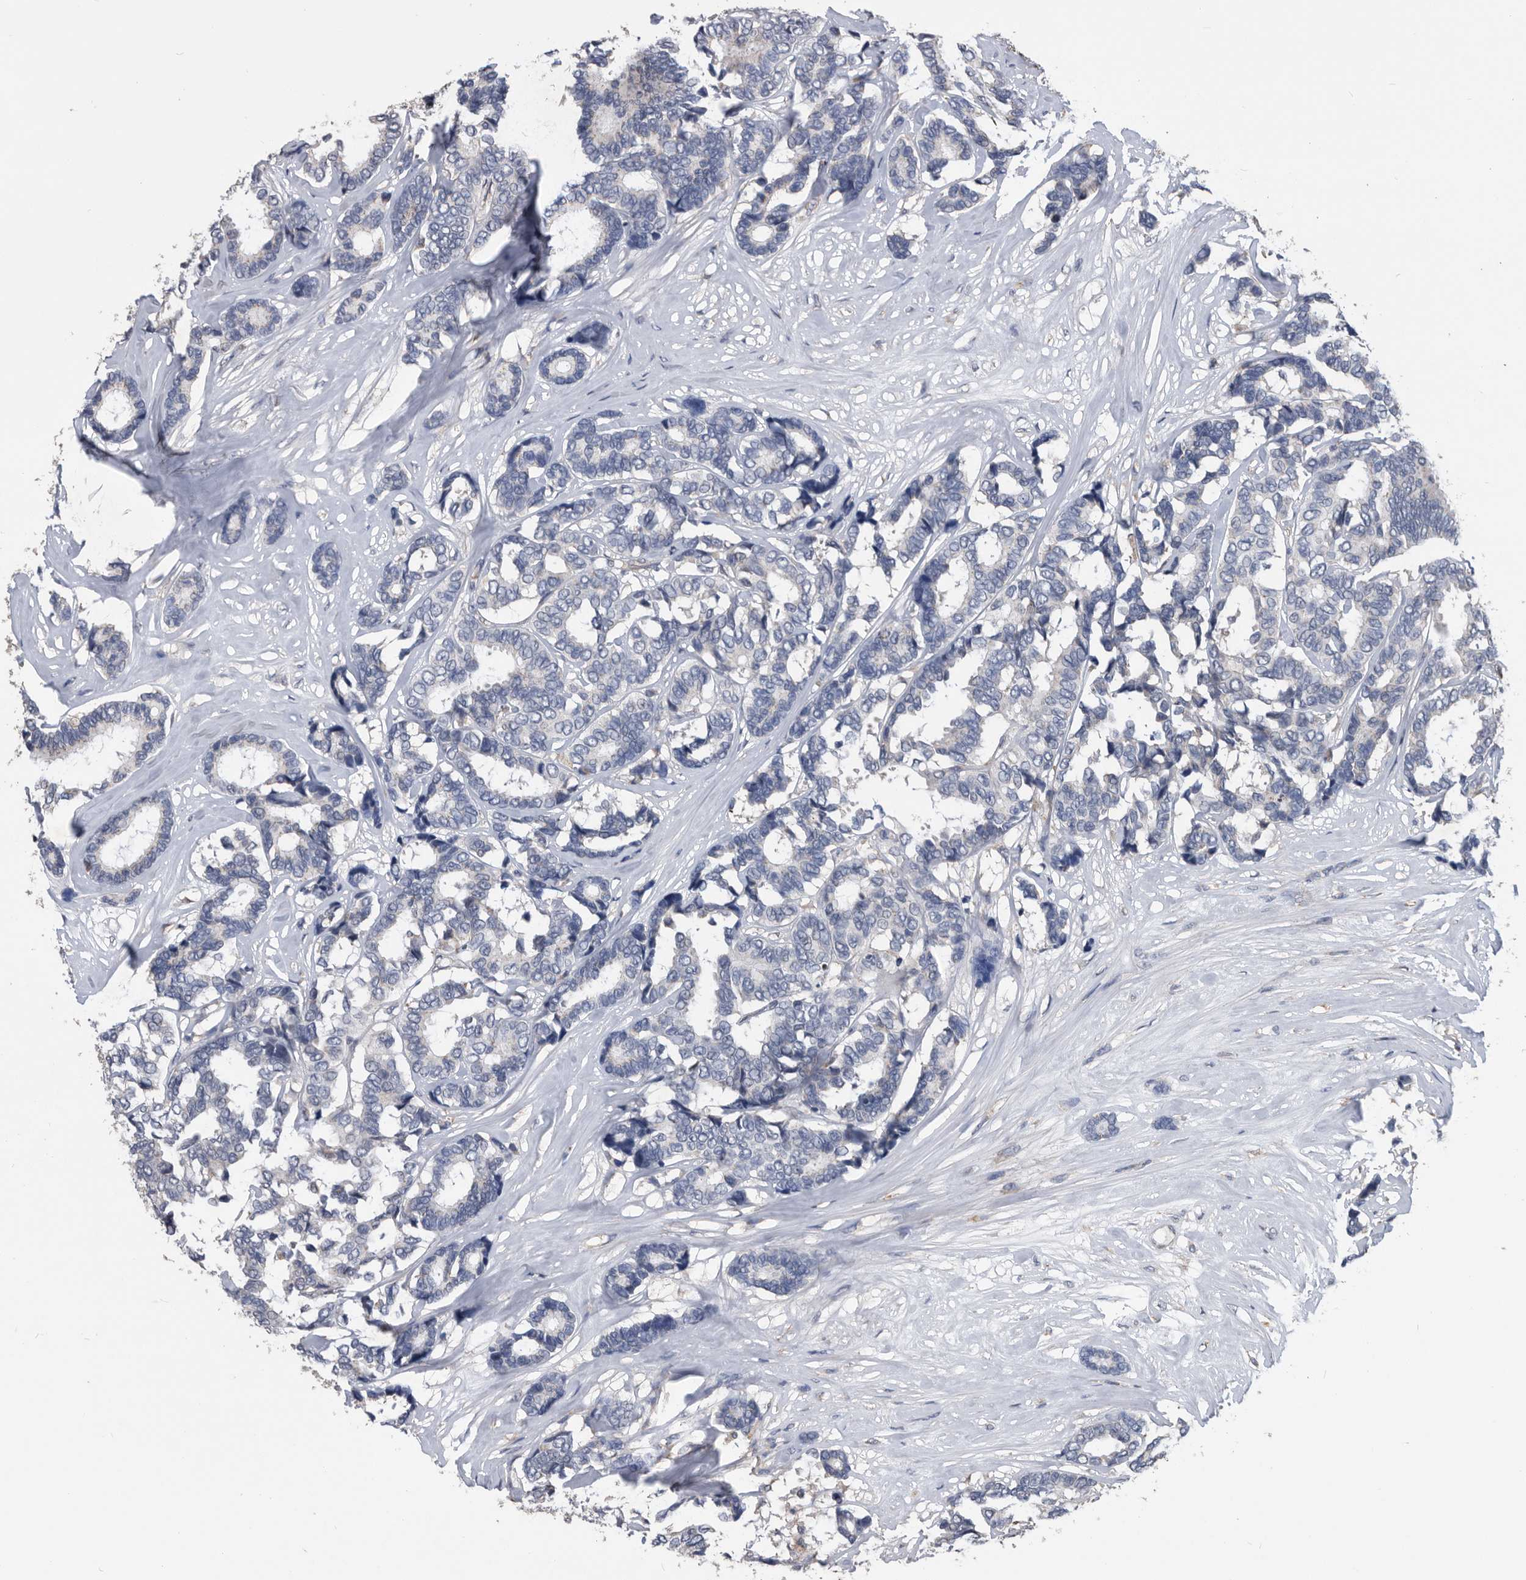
{"staining": {"intensity": "negative", "quantity": "none", "location": "none"}, "tissue": "breast cancer", "cell_type": "Tumor cells", "image_type": "cancer", "snomed": [{"axis": "morphology", "description": "Duct carcinoma"}, {"axis": "topography", "description": "Breast"}], "caption": "An immunohistochemistry (IHC) image of breast intraductal carcinoma is shown. There is no staining in tumor cells of breast intraductal carcinoma.", "gene": "NRBP1", "patient": {"sex": "female", "age": 87}}